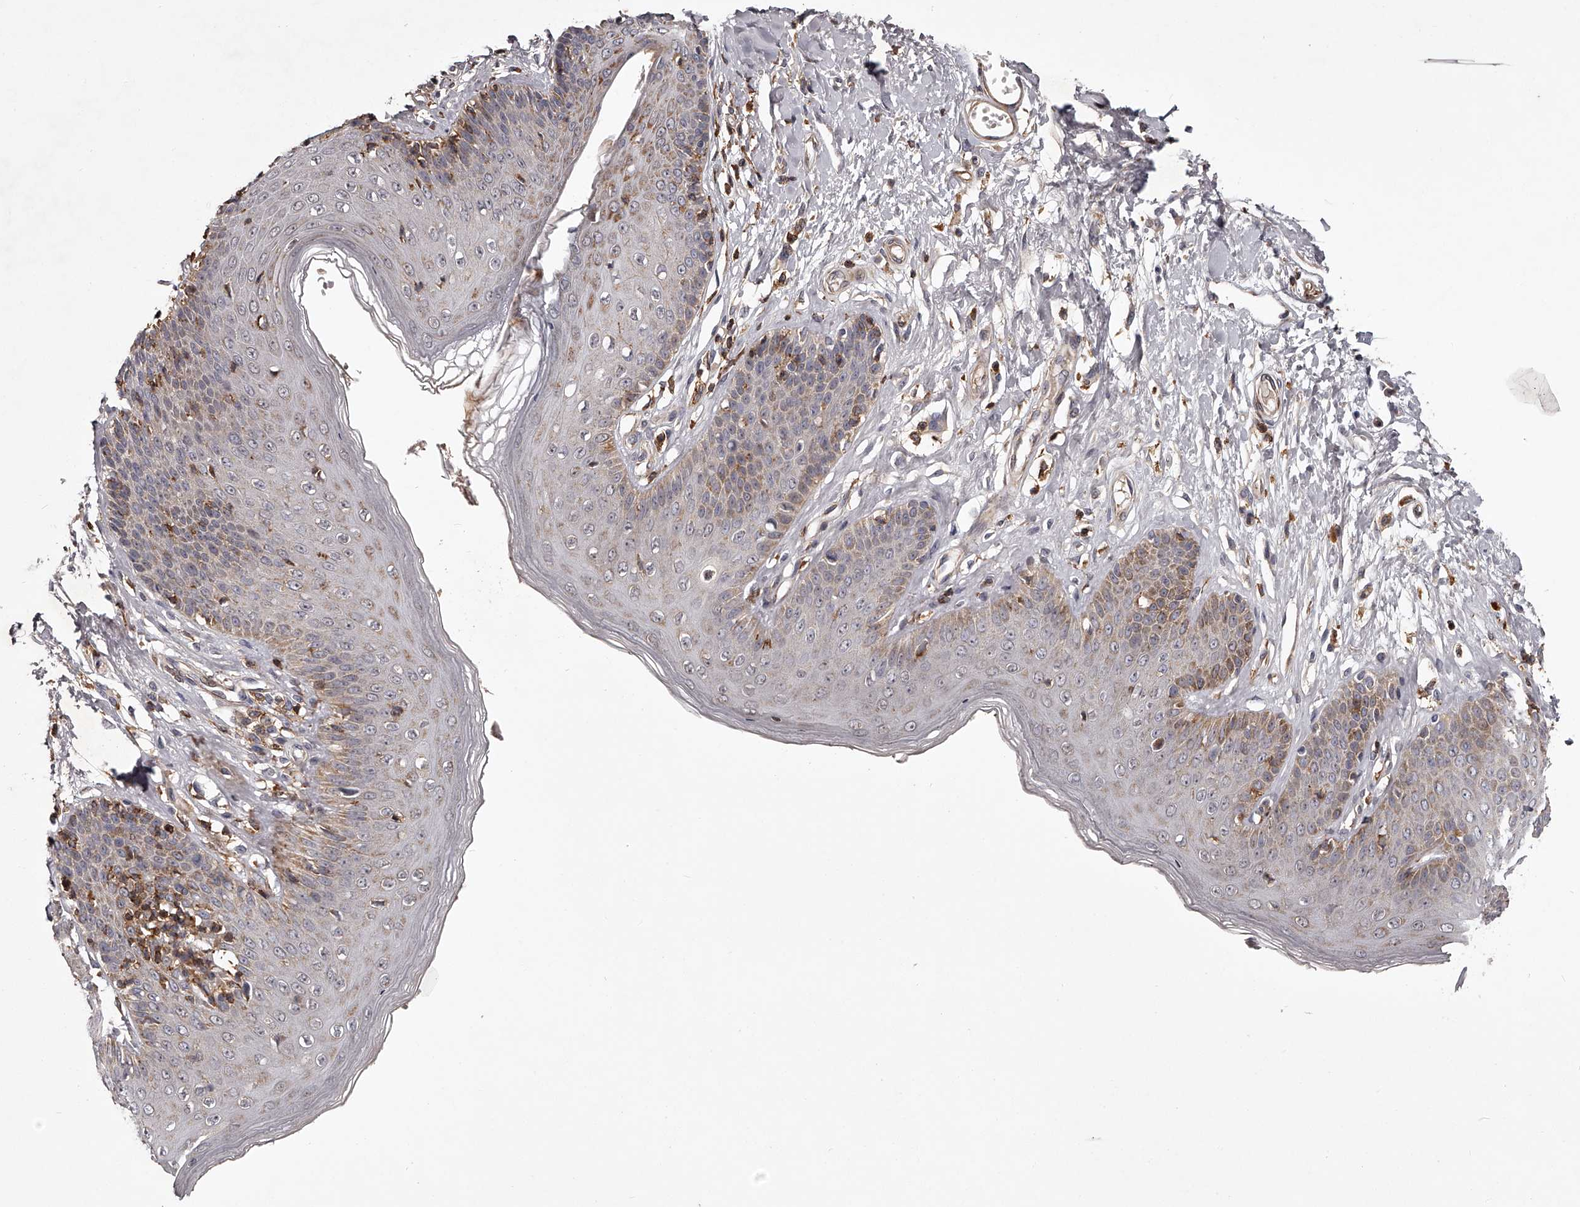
{"staining": {"intensity": "moderate", "quantity": "25%-75%", "location": "cytoplasmic/membranous"}, "tissue": "skin", "cell_type": "Epidermal cells", "image_type": "normal", "snomed": [{"axis": "morphology", "description": "Normal tissue, NOS"}, {"axis": "morphology", "description": "Squamous cell carcinoma, NOS"}, {"axis": "topography", "description": "Vulva"}], "caption": "Immunohistochemical staining of benign human skin demonstrates medium levels of moderate cytoplasmic/membranous expression in about 25%-75% of epidermal cells. (IHC, brightfield microscopy, high magnification).", "gene": "RRP36", "patient": {"sex": "female", "age": 85}}